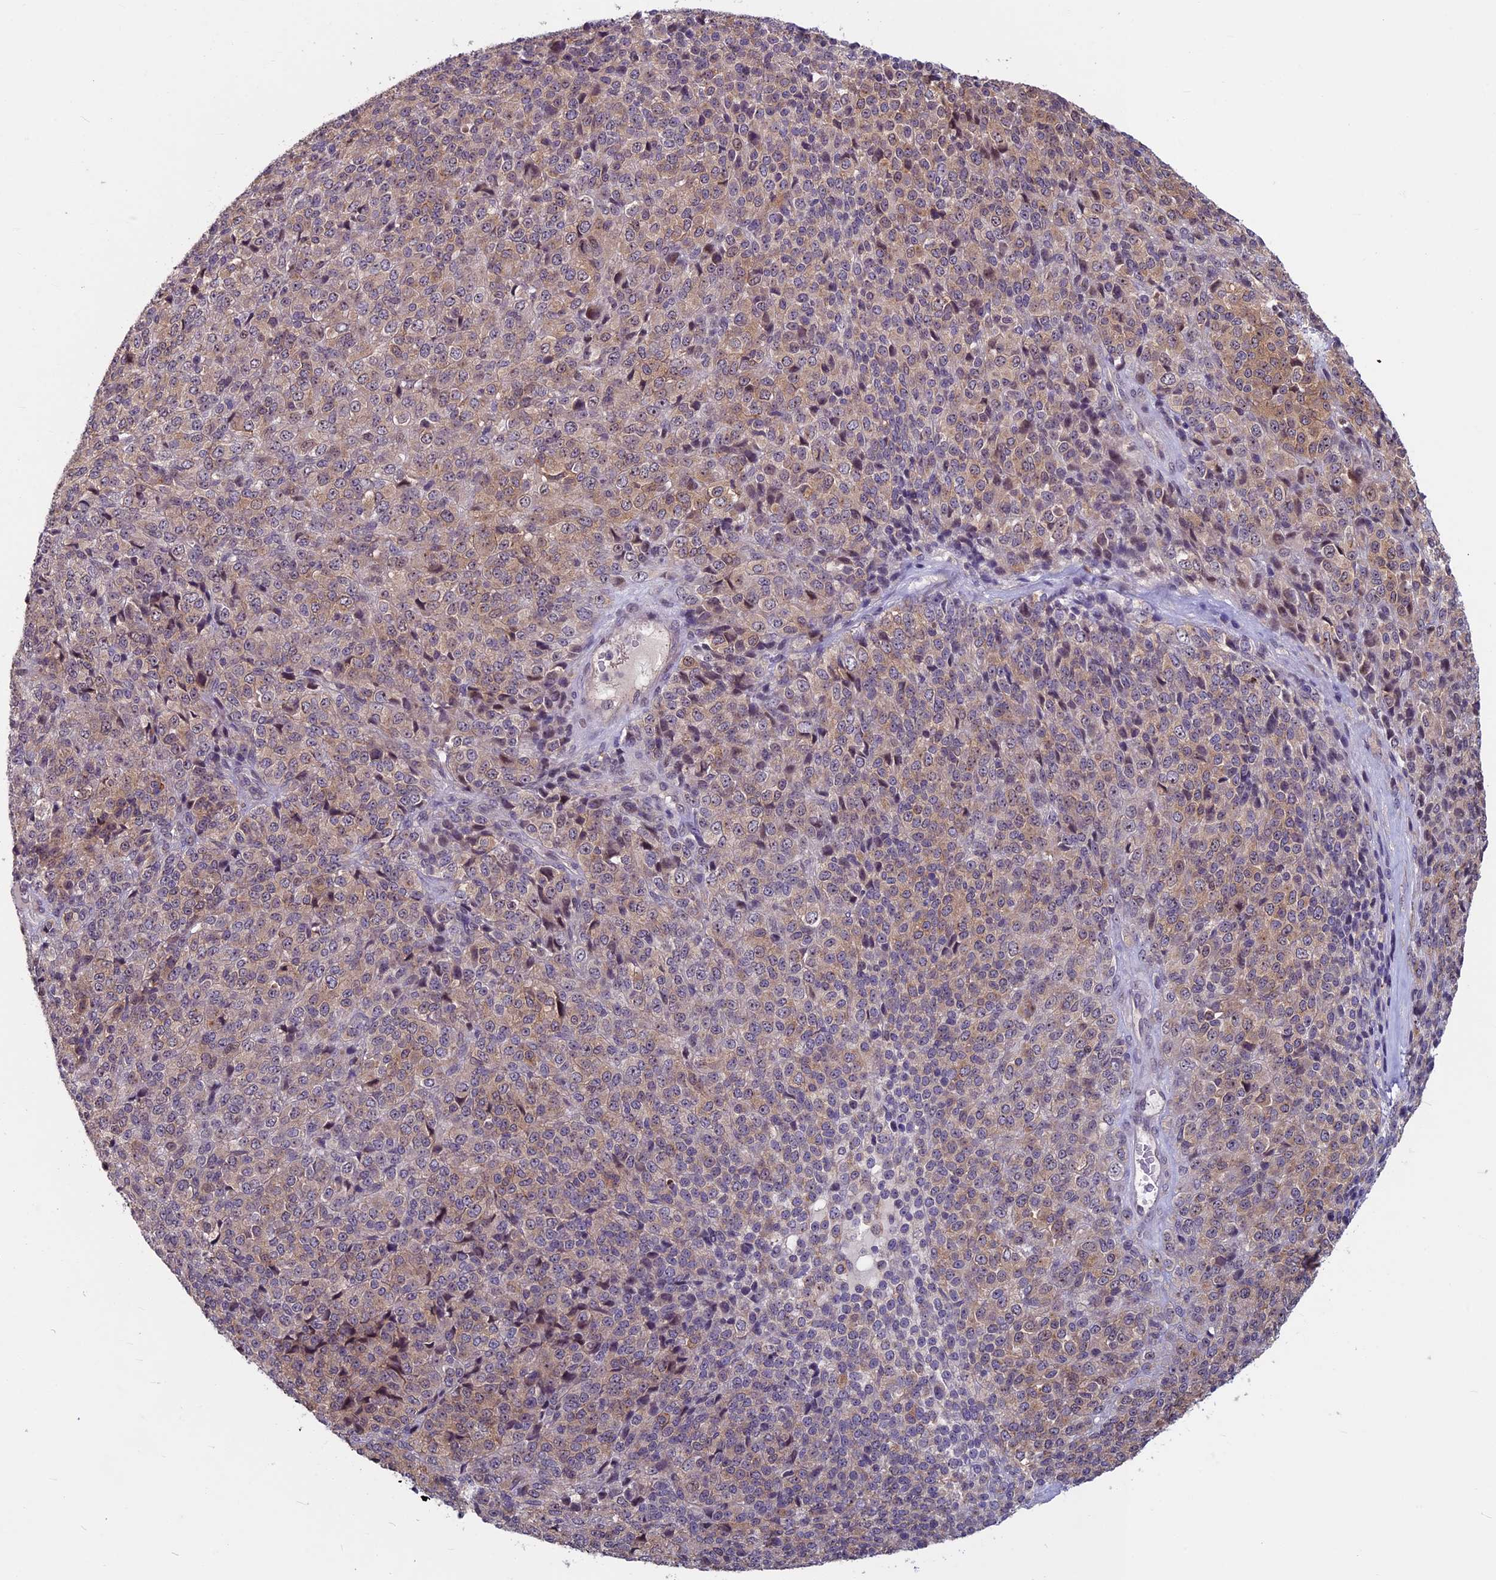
{"staining": {"intensity": "weak", "quantity": ">75%", "location": "cytoplasmic/membranous,nuclear"}, "tissue": "melanoma", "cell_type": "Tumor cells", "image_type": "cancer", "snomed": [{"axis": "morphology", "description": "Malignant melanoma, Metastatic site"}, {"axis": "topography", "description": "Brain"}], "caption": "Immunohistochemical staining of human melanoma reveals low levels of weak cytoplasmic/membranous and nuclear protein expression in approximately >75% of tumor cells. (Brightfield microscopy of DAB IHC at high magnification).", "gene": "SPIRE1", "patient": {"sex": "female", "age": 56}}